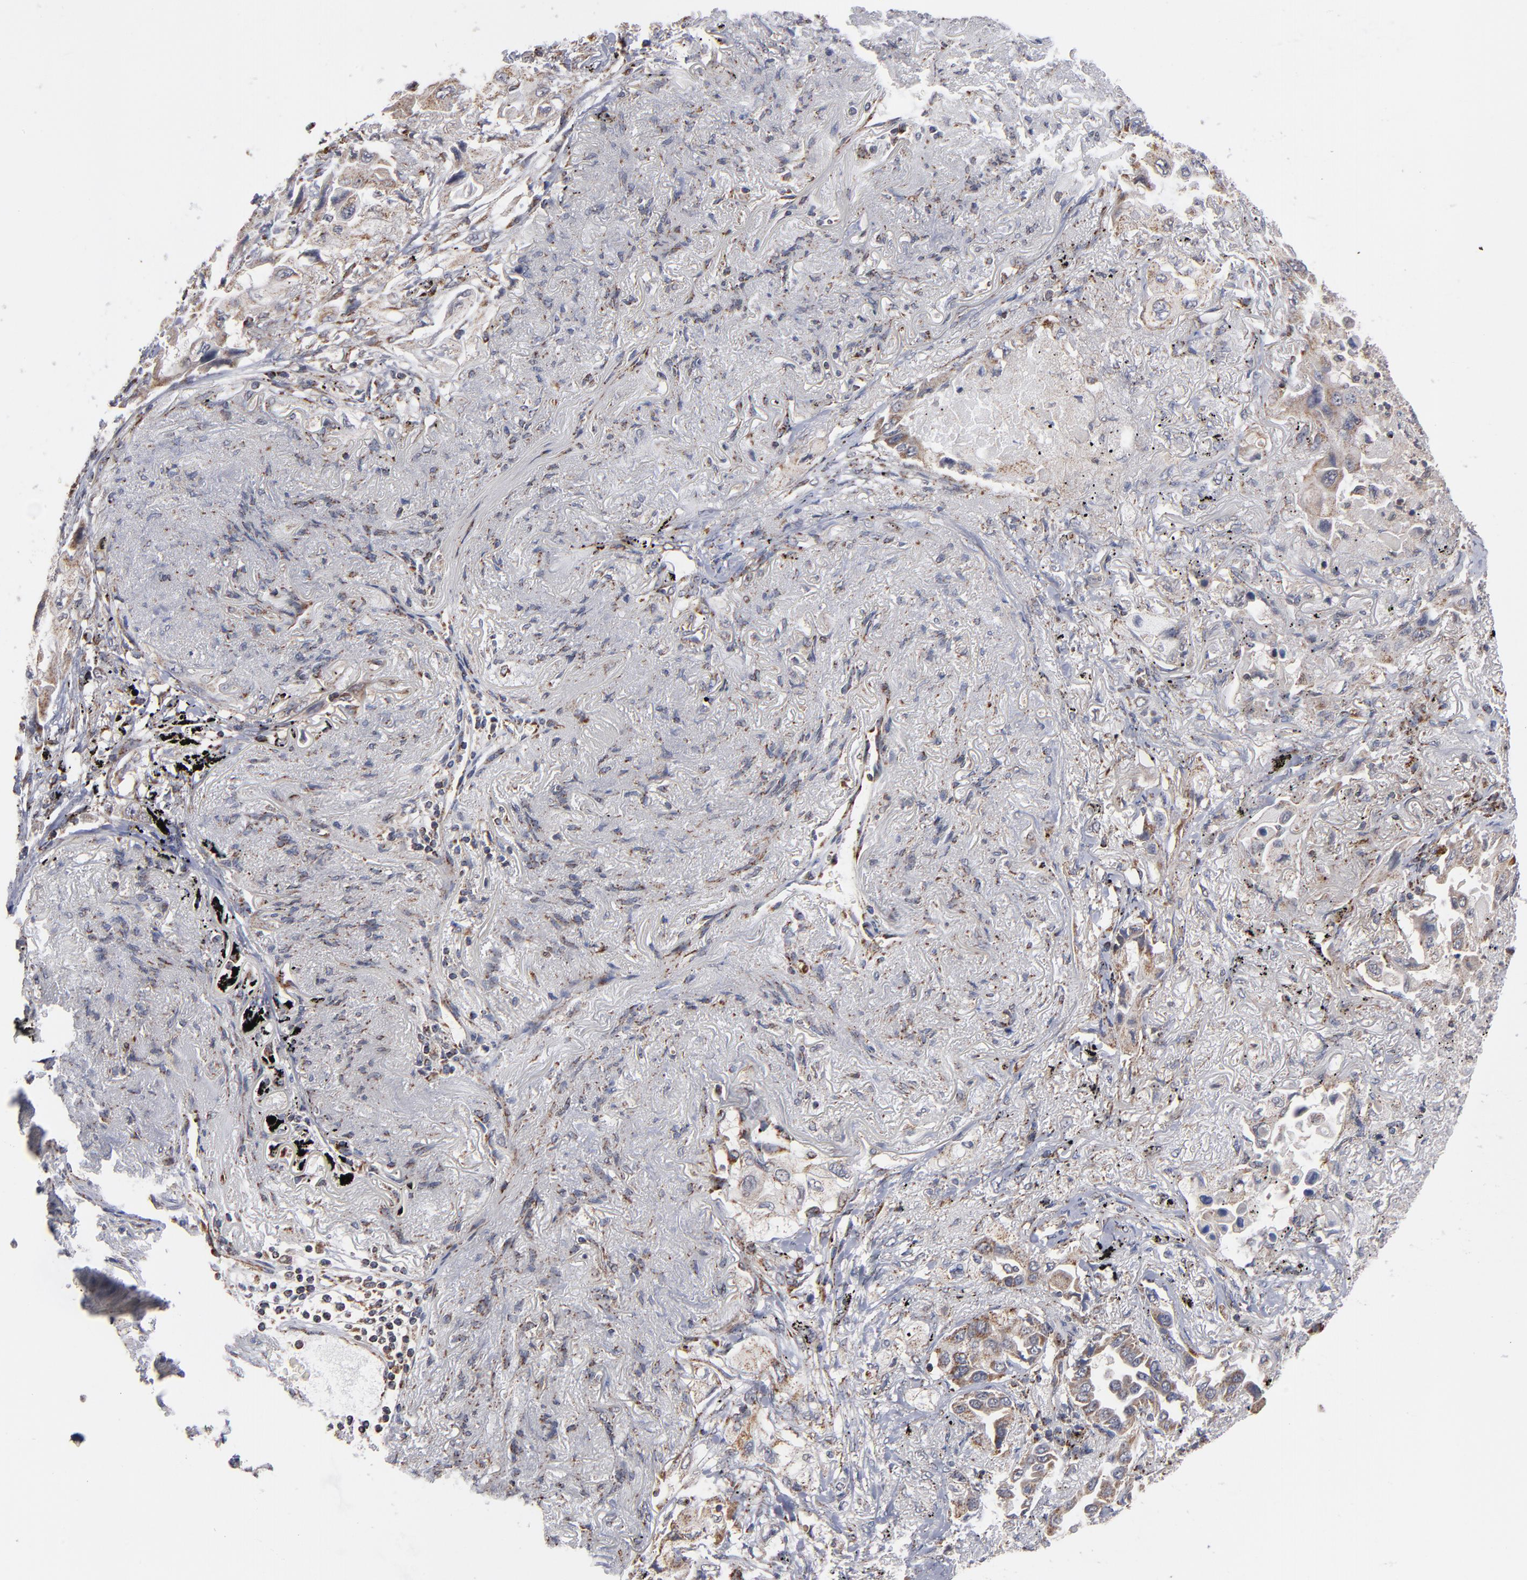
{"staining": {"intensity": "moderate", "quantity": ">75%", "location": "cytoplasmic/membranous"}, "tissue": "lung cancer", "cell_type": "Tumor cells", "image_type": "cancer", "snomed": [{"axis": "morphology", "description": "Adenocarcinoma, NOS"}, {"axis": "topography", "description": "Lung"}], "caption": "Brown immunohistochemical staining in adenocarcinoma (lung) reveals moderate cytoplasmic/membranous positivity in approximately >75% of tumor cells.", "gene": "MIPOL1", "patient": {"sex": "female", "age": 65}}